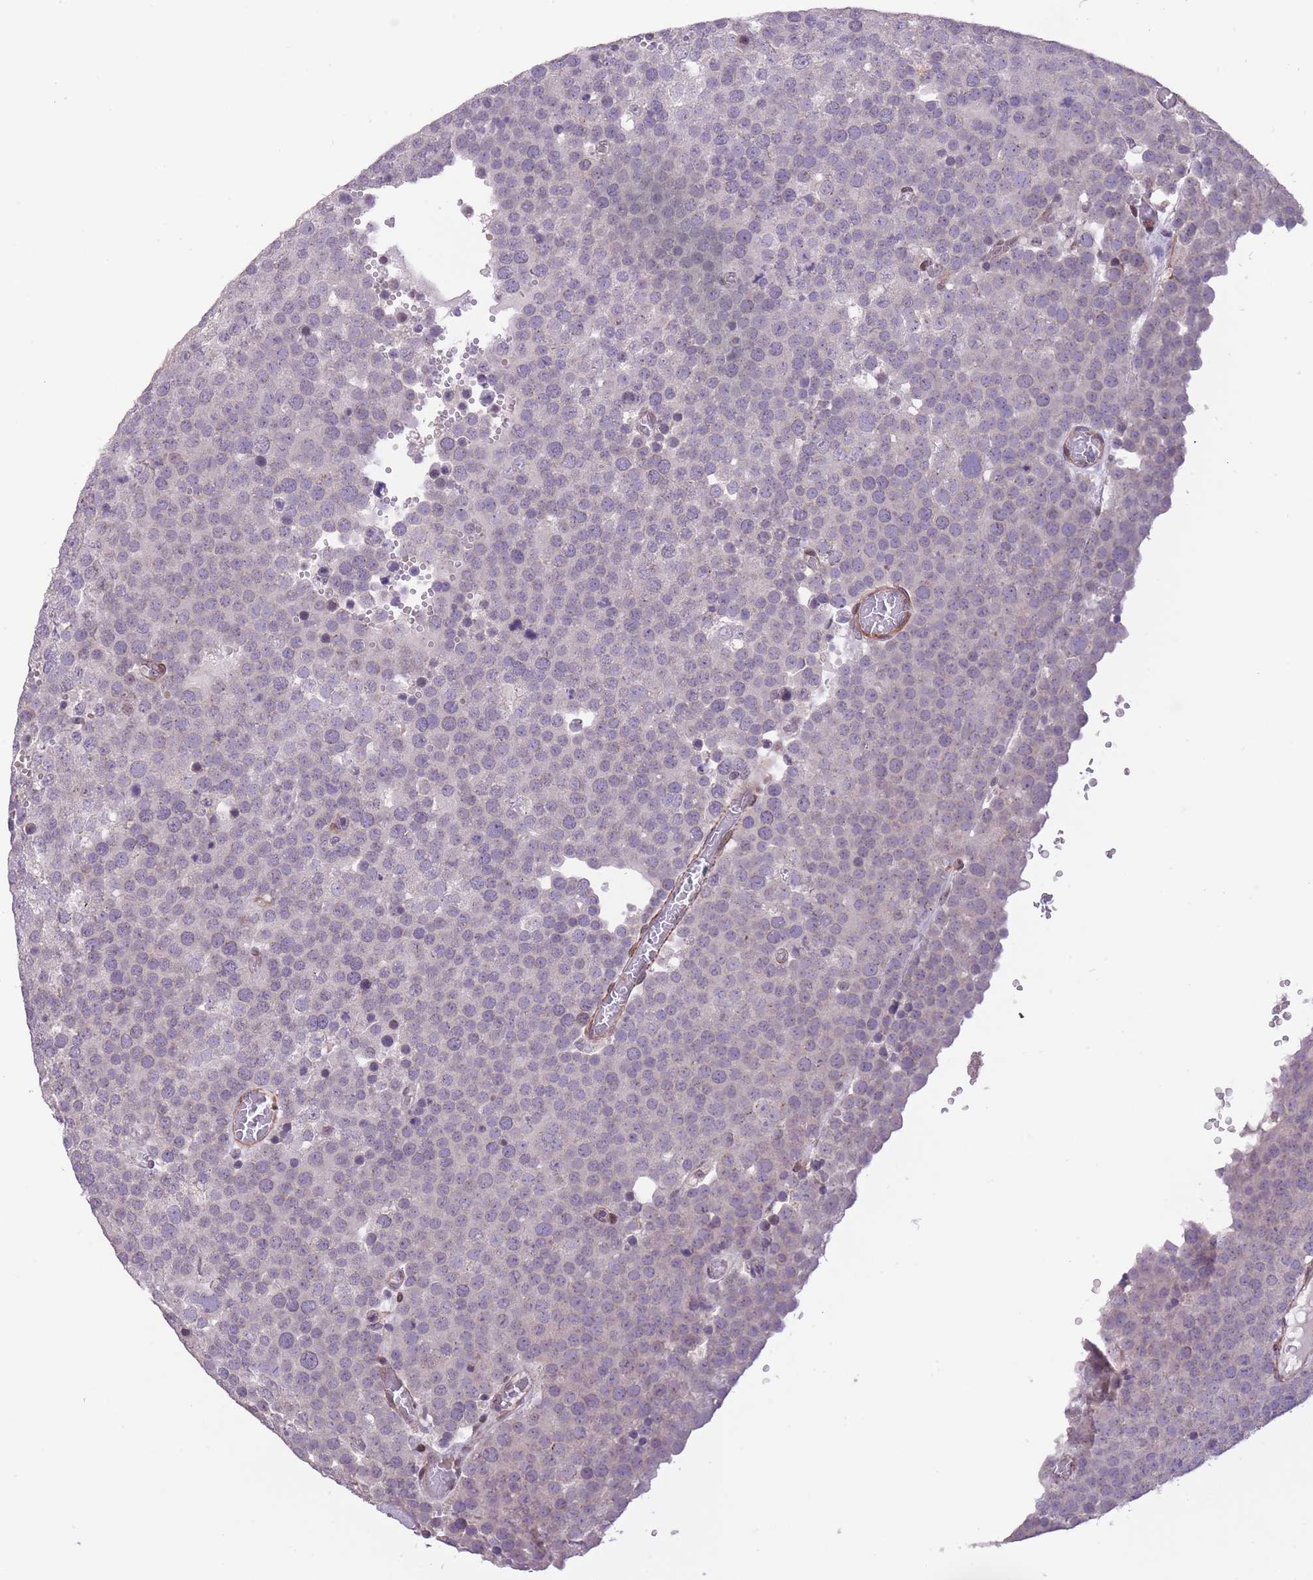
{"staining": {"intensity": "negative", "quantity": "none", "location": "none"}, "tissue": "testis cancer", "cell_type": "Tumor cells", "image_type": "cancer", "snomed": [{"axis": "morphology", "description": "Normal tissue, NOS"}, {"axis": "morphology", "description": "Seminoma, NOS"}, {"axis": "topography", "description": "Testis"}], "caption": "Immunohistochemistry (IHC) image of human testis cancer stained for a protein (brown), which demonstrates no staining in tumor cells.", "gene": "CBX6", "patient": {"sex": "male", "age": 71}}